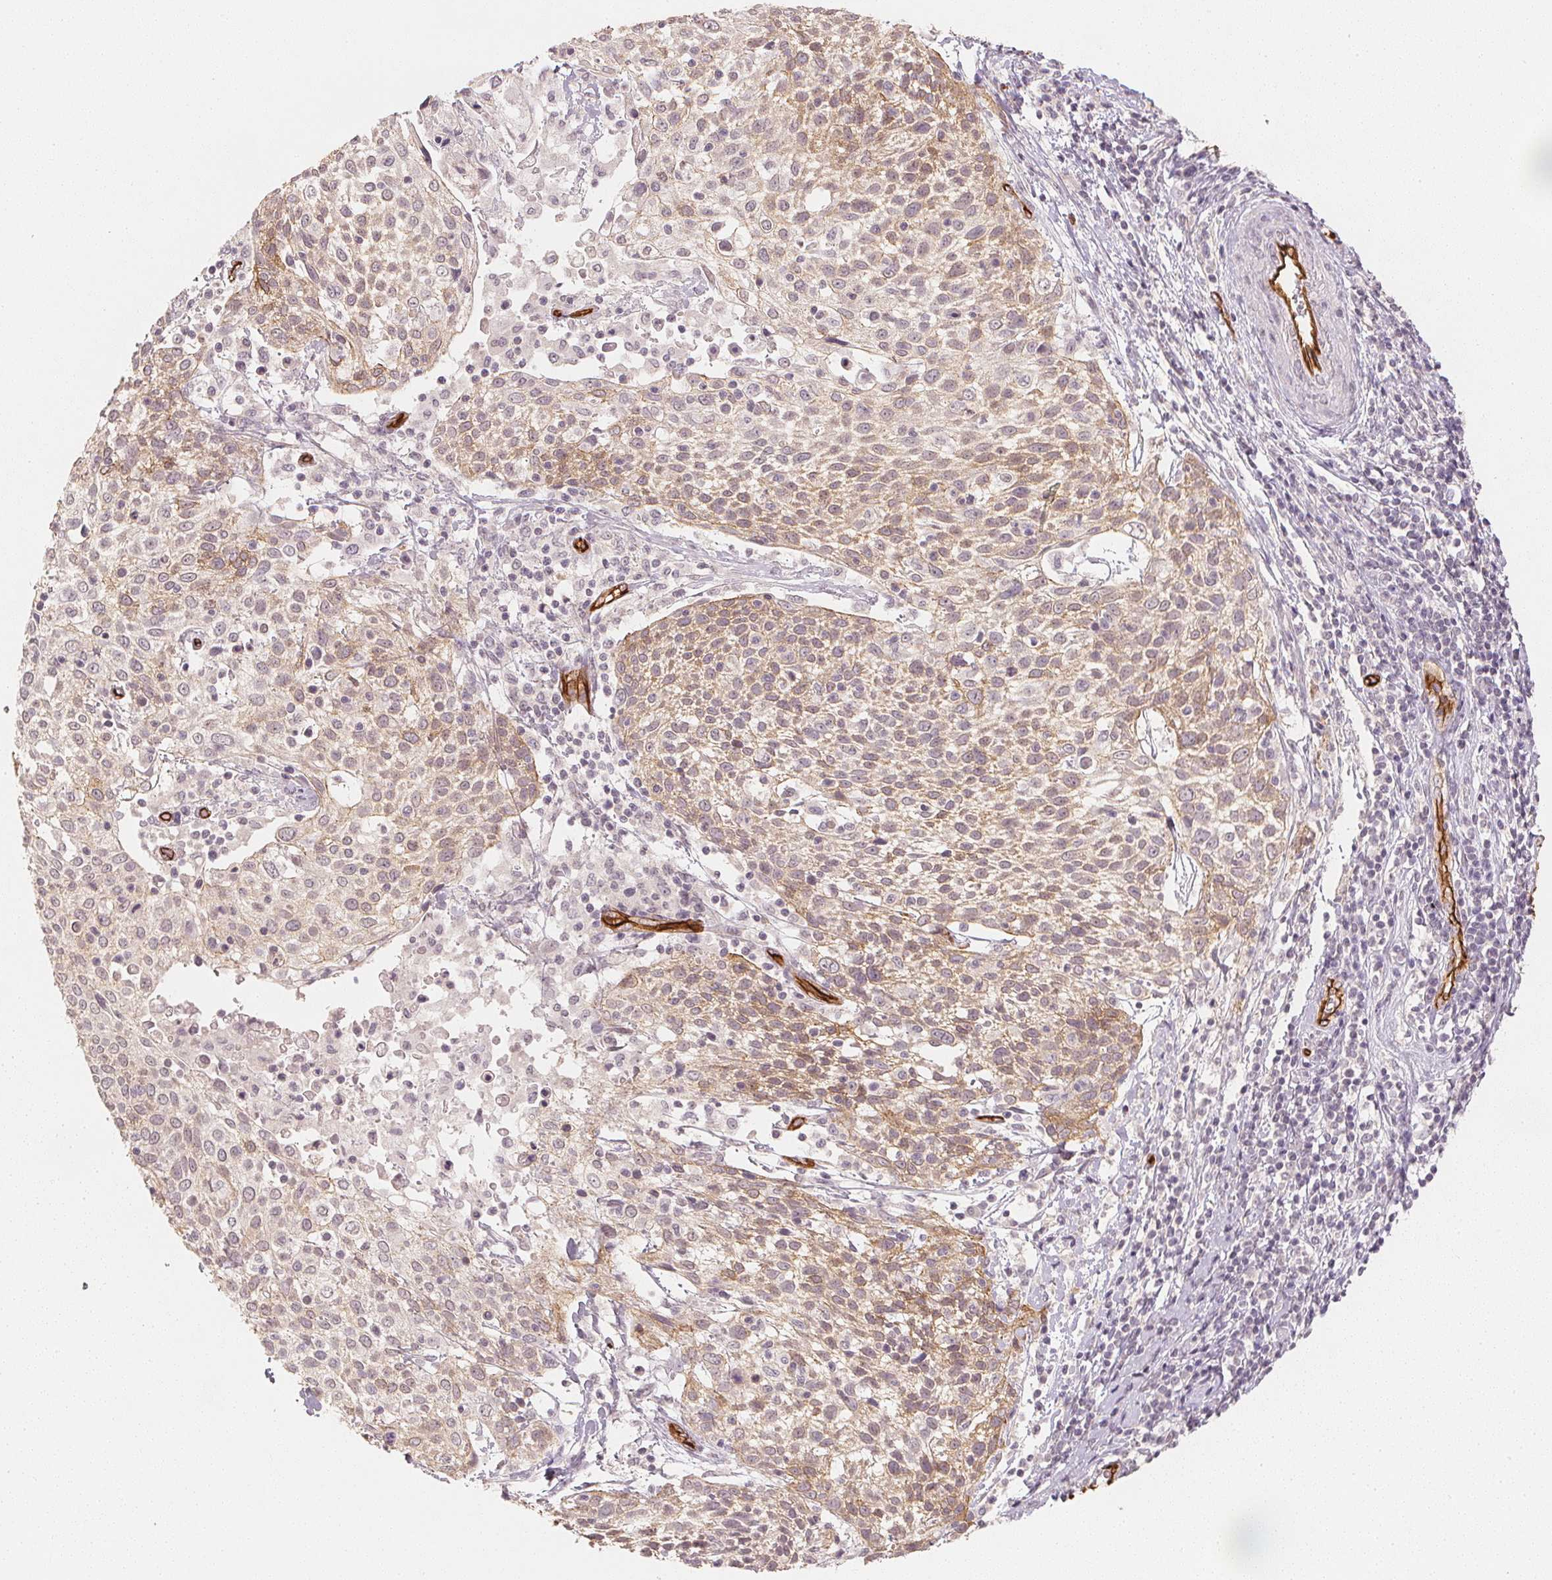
{"staining": {"intensity": "weak", "quantity": "25%-75%", "location": "cytoplasmic/membranous"}, "tissue": "cervical cancer", "cell_type": "Tumor cells", "image_type": "cancer", "snomed": [{"axis": "morphology", "description": "Squamous cell carcinoma, NOS"}, {"axis": "topography", "description": "Cervix"}], "caption": "An immunohistochemistry (IHC) image of neoplastic tissue is shown. Protein staining in brown highlights weak cytoplasmic/membranous positivity in cervical squamous cell carcinoma within tumor cells.", "gene": "CIB1", "patient": {"sex": "female", "age": 61}}